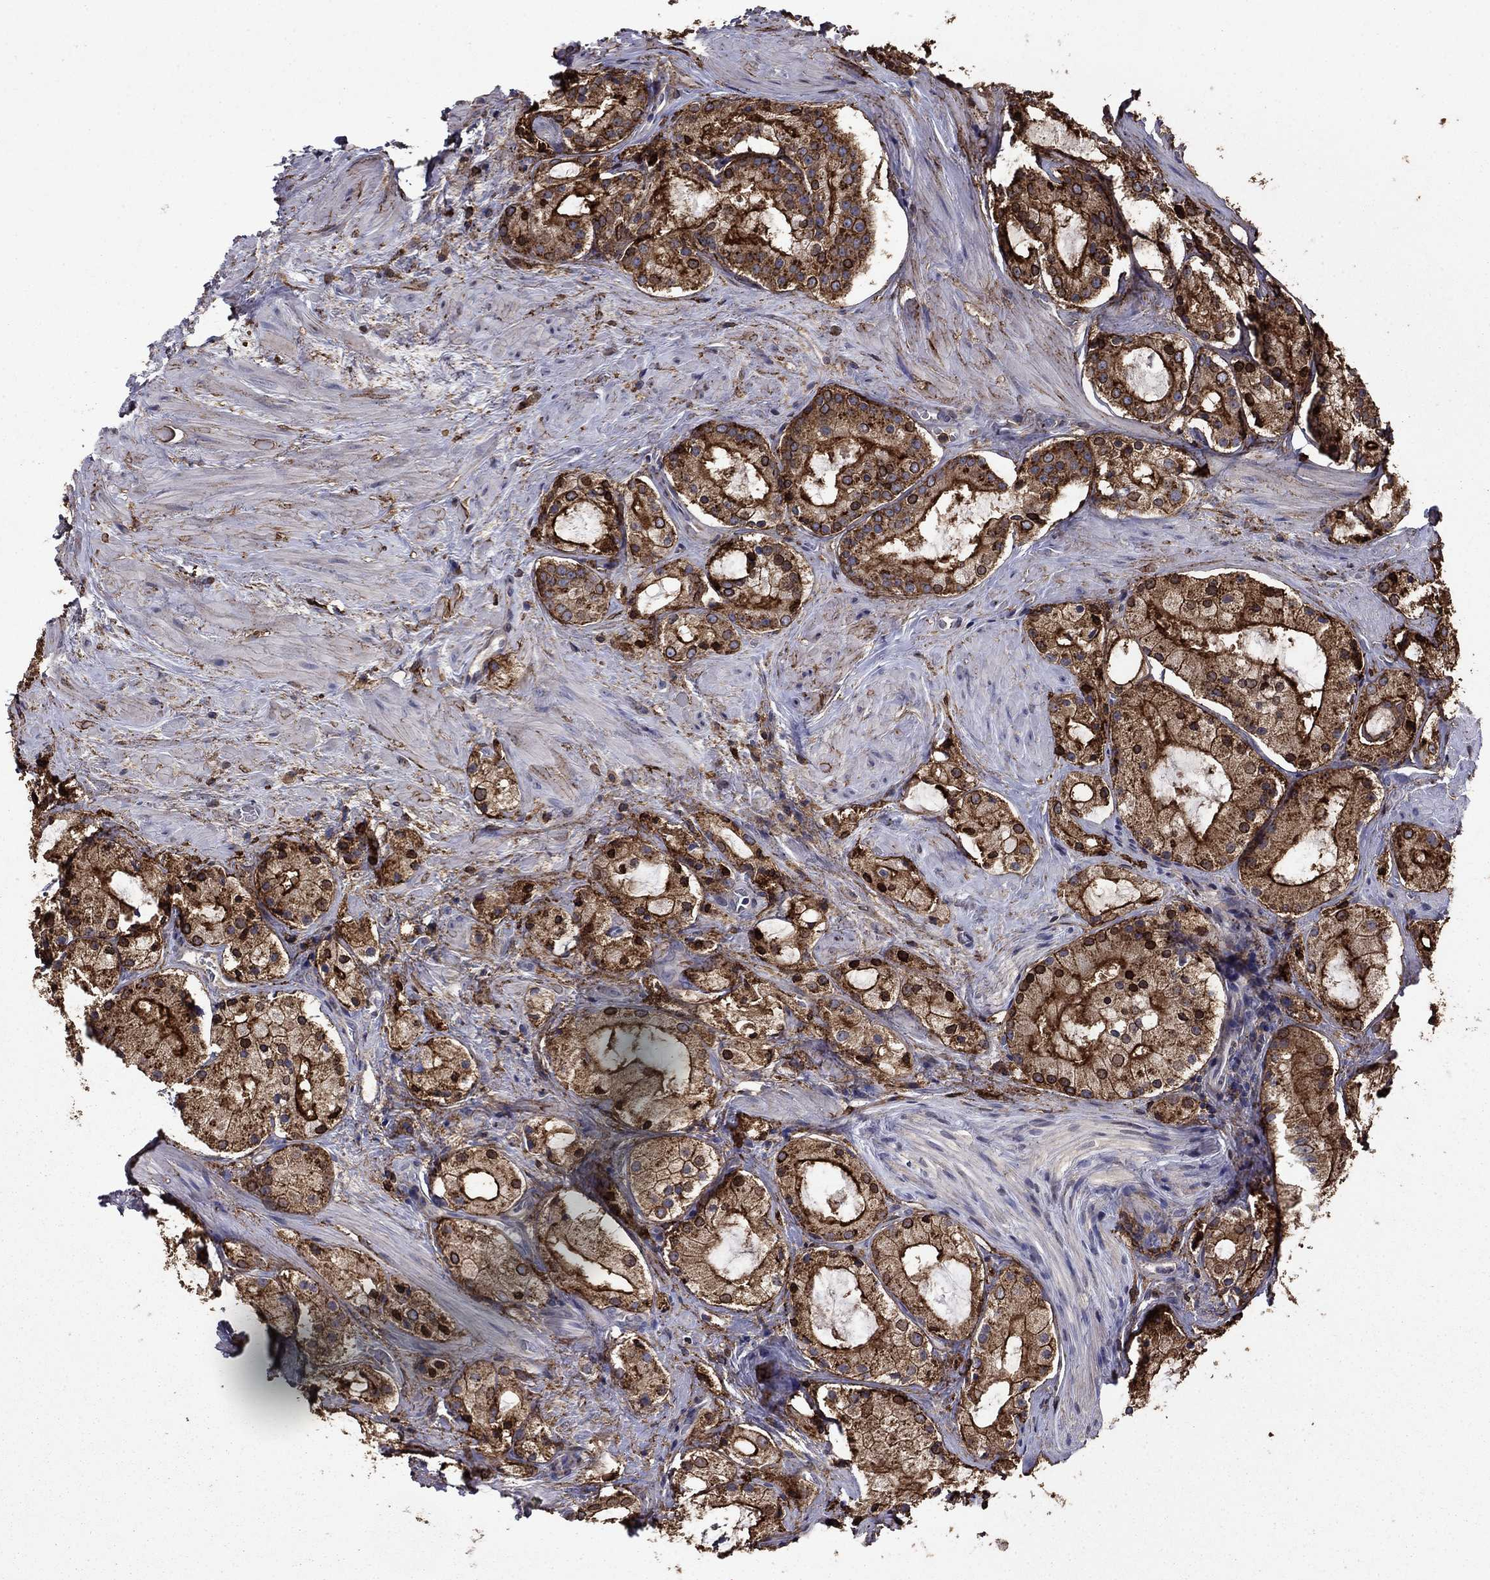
{"staining": {"intensity": "moderate", "quantity": ">75%", "location": "cytoplasmic/membranous"}, "tissue": "prostate cancer", "cell_type": "Tumor cells", "image_type": "cancer", "snomed": [{"axis": "morphology", "description": "Adenocarcinoma, NOS"}, {"axis": "morphology", "description": "Adenocarcinoma, High grade"}, {"axis": "topography", "description": "Prostate"}], "caption": "Immunohistochemical staining of prostate adenocarcinoma shows medium levels of moderate cytoplasmic/membranous protein expression in about >75% of tumor cells.", "gene": "PLAU", "patient": {"sex": "male", "age": 64}}